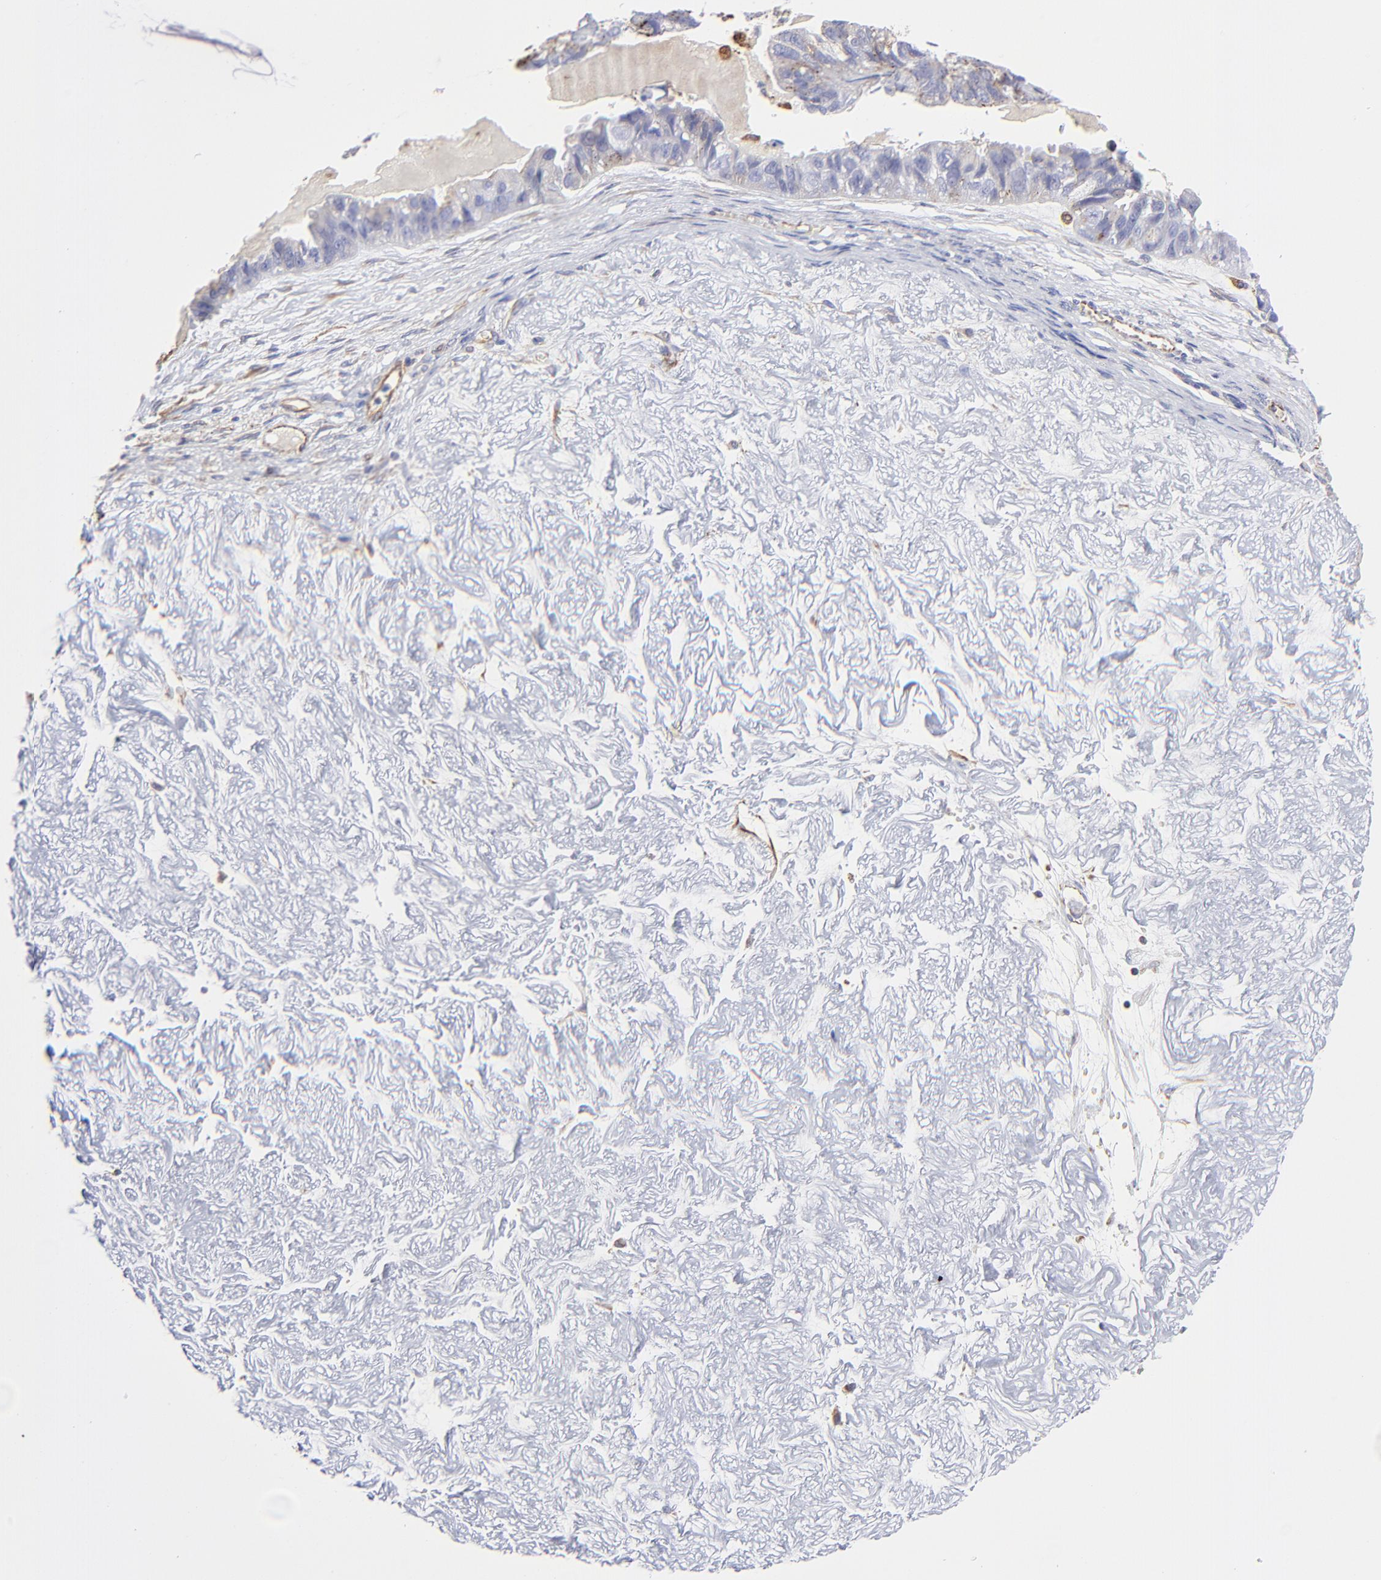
{"staining": {"intensity": "weak", "quantity": "<25%", "location": "cytoplasmic/membranous"}, "tissue": "ovarian cancer", "cell_type": "Tumor cells", "image_type": "cancer", "snomed": [{"axis": "morphology", "description": "Carcinoma, endometroid"}, {"axis": "topography", "description": "Ovary"}], "caption": "Ovarian cancer was stained to show a protein in brown. There is no significant positivity in tumor cells.", "gene": "COX8C", "patient": {"sex": "female", "age": 85}}